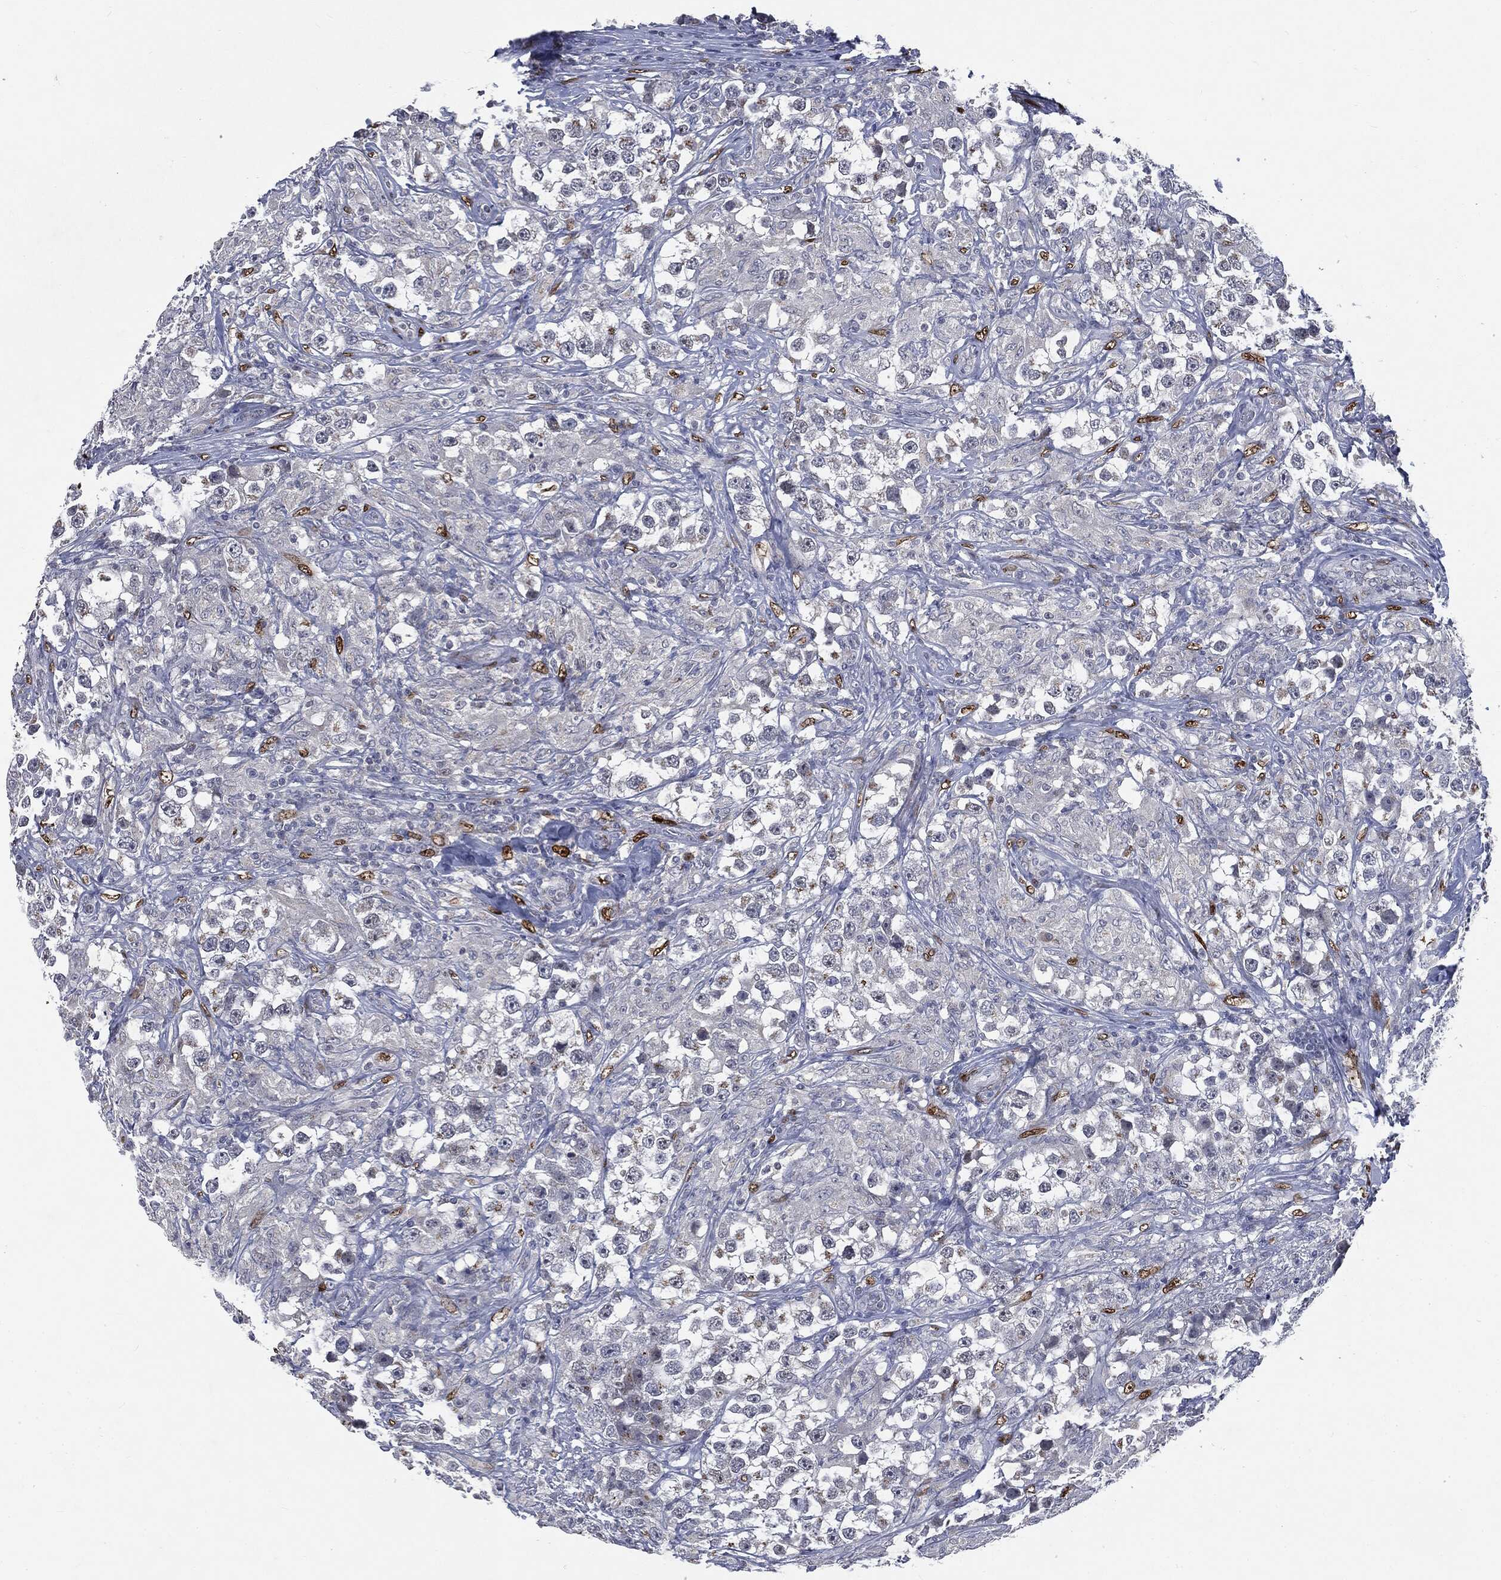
{"staining": {"intensity": "negative", "quantity": "none", "location": "none"}, "tissue": "testis cancer", "cell_type": "Tumor cells", "image_type": "cancer", "snomed": [{"axis": "morphology", "description": "Seminoma, NOS"}, {"axis": "topography", "description": "Testis"}], "caption": "A histopathology image of human testis cancer is negative for staining in tumor cells.", "gene": "CASD1", "patient": {"sex": "male", "age": 46}}